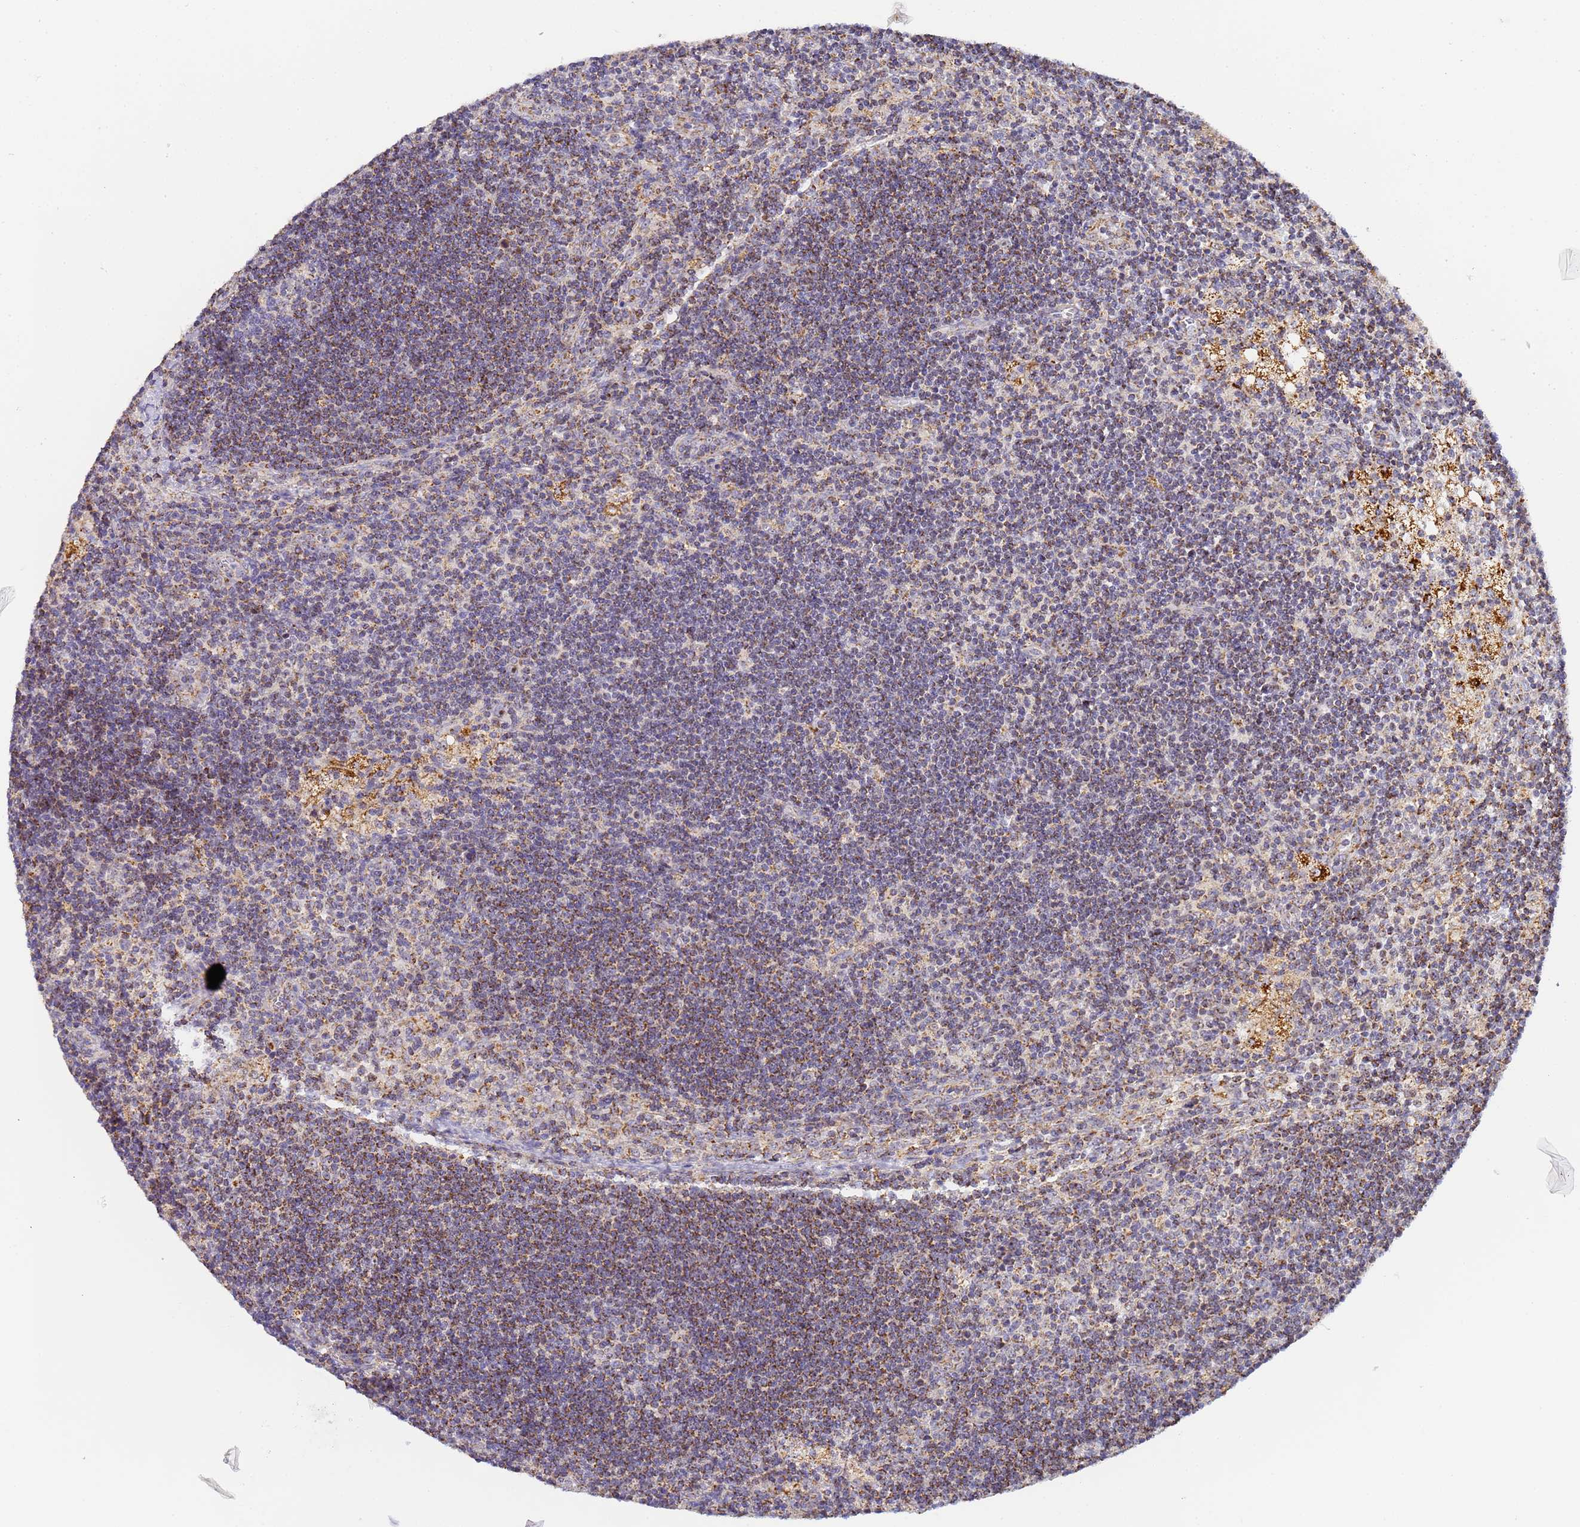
{"staining": {"intensity": "moderate", "quantity": "<25%", "location": "cytoplasmic/membranous"}, "tissue": "lymph node", "cell_type": "Germinal center cells", "image_type": "normal", "snomed": [{"axis": "morphology", "description": "Normal tissue, NOS"}, {"axis": "topography", "description": "Lymph node"}], "caption": "The image reveals immunohistochemical staining of unremarkable lymph node. There is moderate cytoplasmic/membranous positivity is seen in about <25% of germinal center cells. The staining is performed using DAB brown chromogen to label protein expression. The nuclei are counter-stained blue using hematoxylin.", "gene": "FRG2B", "patient": {"sex": "male", "age": 24}}